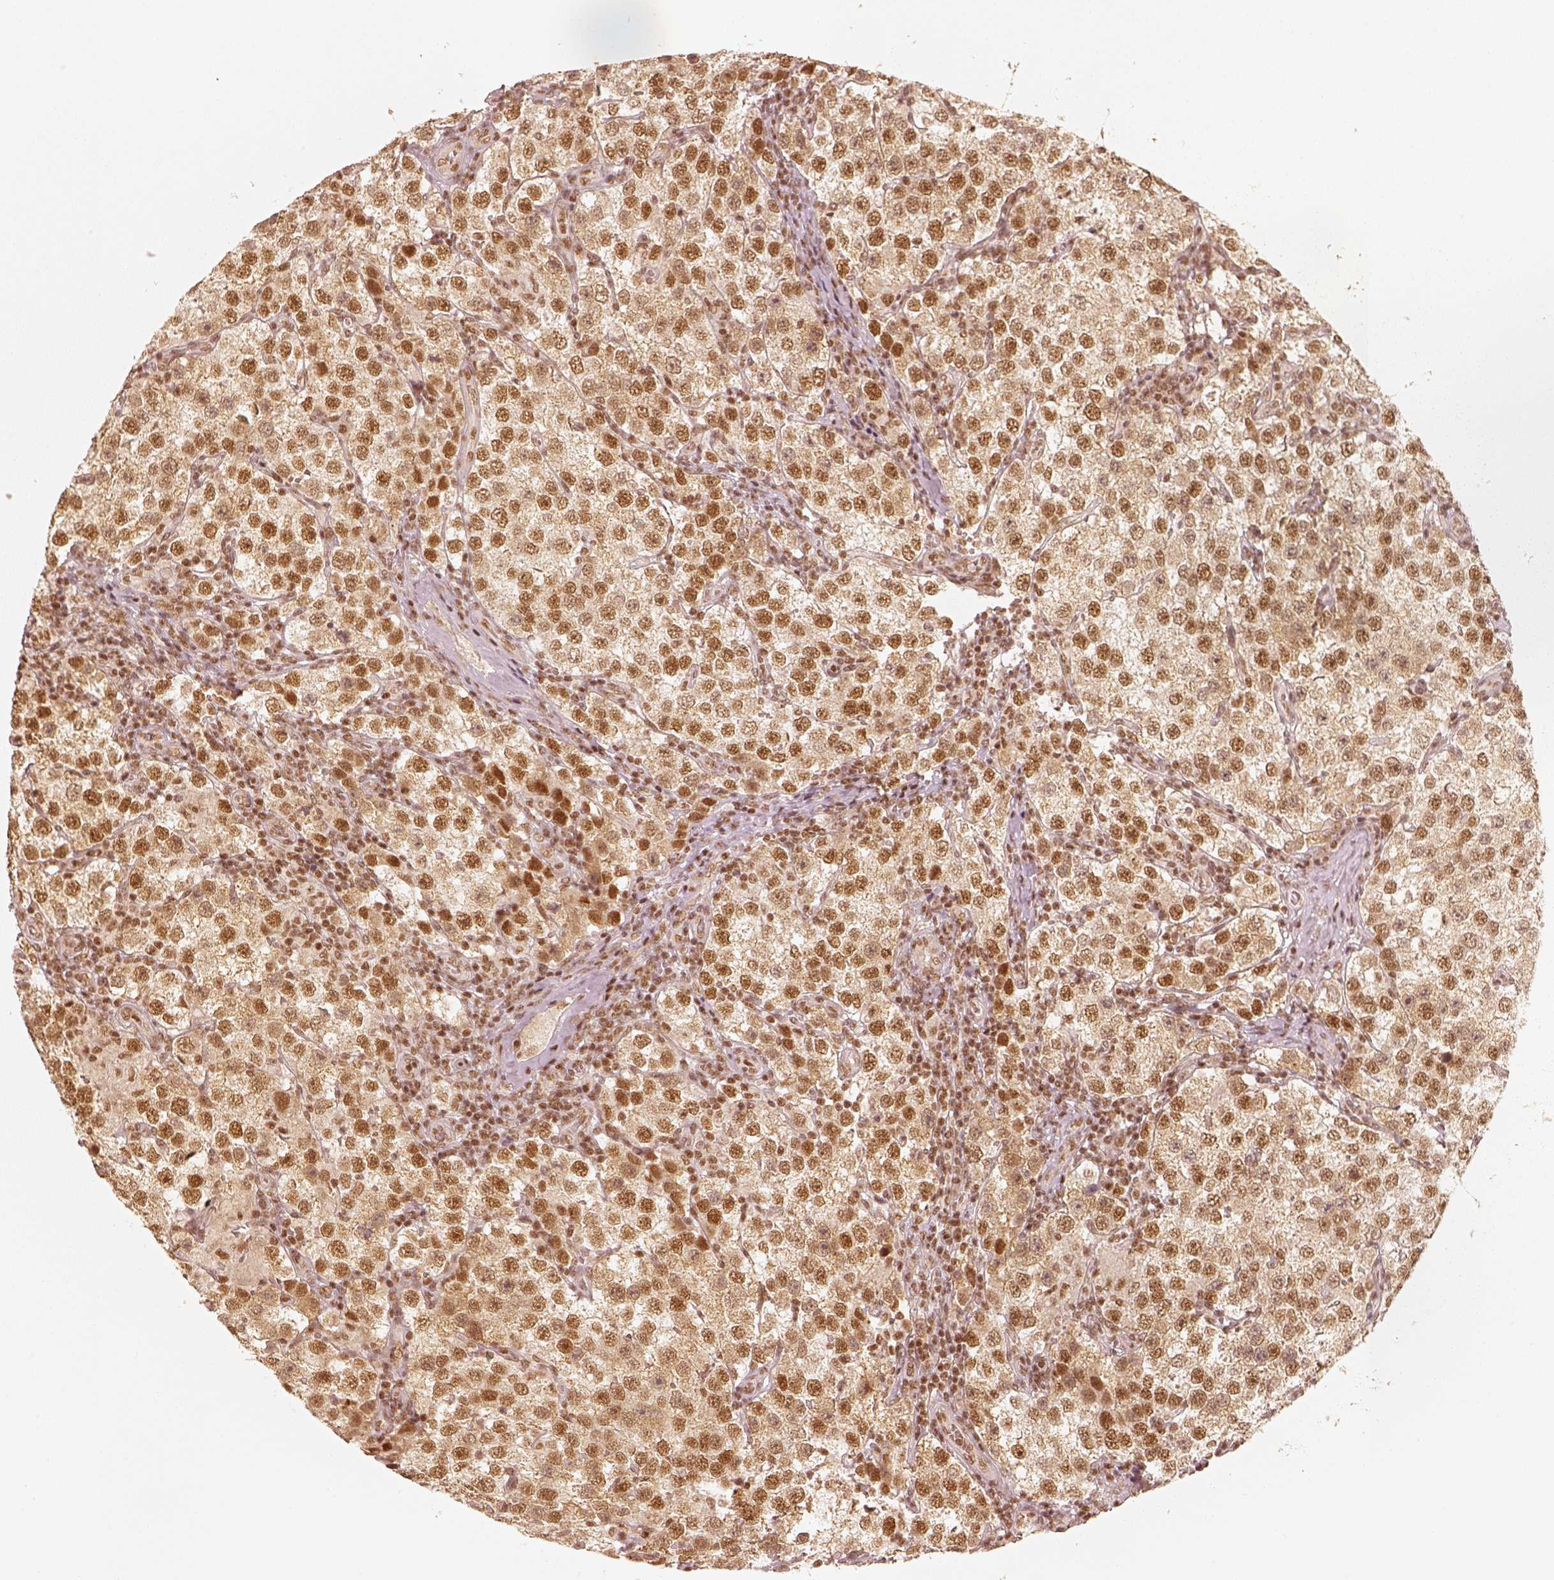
{"staining": {"intensity": "moderate", "quantity": ">75%", "location": "nuclear"}, "tissue": "testis cancer", "cell_type": "Tumor cells", "image_type": "cancer", "snomed": [{"axis": "morphology", "description": "Seminoma, NOS"}, {"axis": "topography", "description": "Testis"}], "caption": "Testis cancer (seminoma) stained with IHC reveals moderate nuclear expression in approximately >75% of tumor cells. The protein is shown in brown color, while the nuclei are stained blue.", "gene": "GMEB2", "patient": {"sex": "male", "age": 37}}